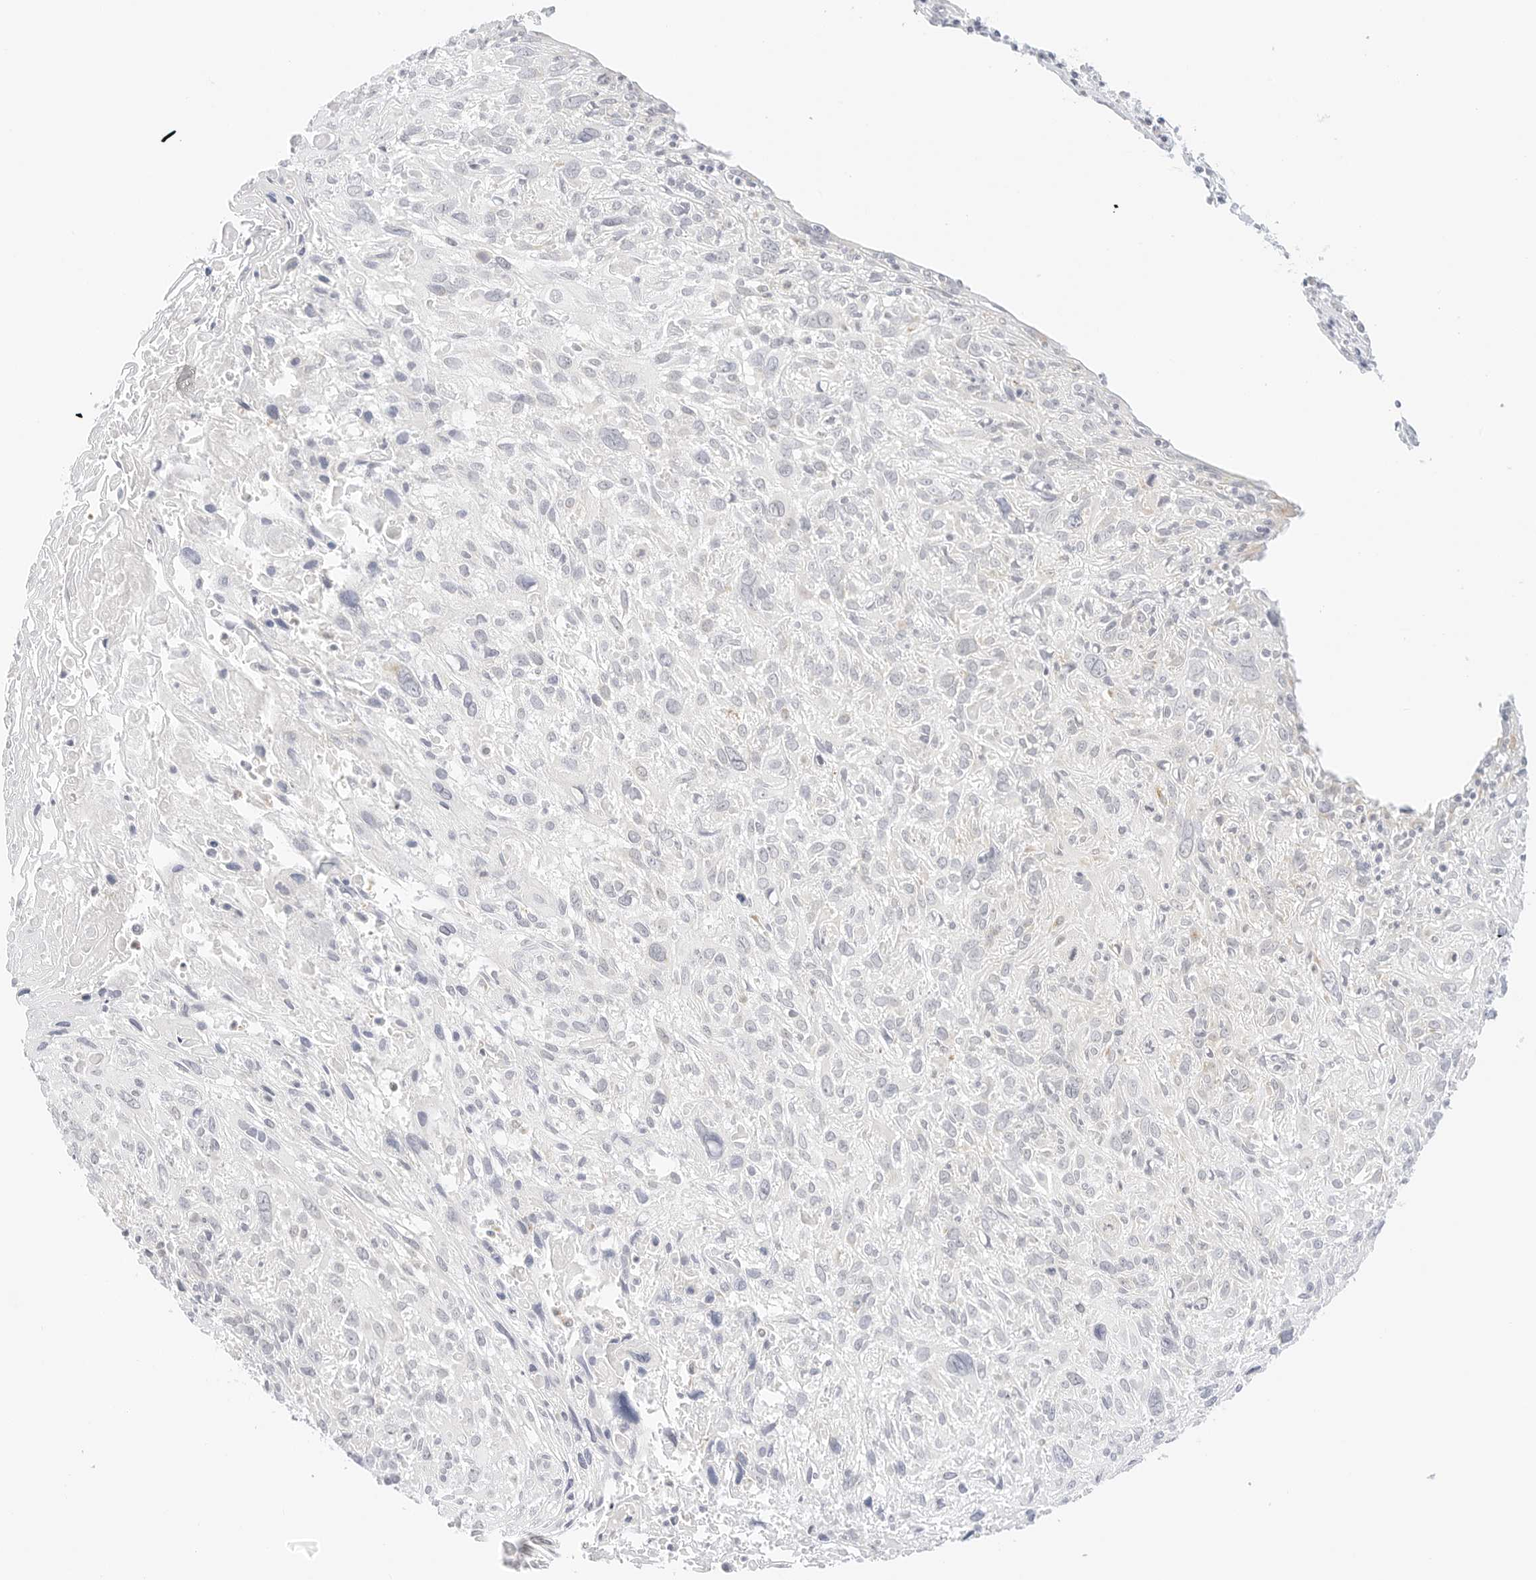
{"staining": {"intensity": "weak", "quantity": "<25%", "location": "cytoplasmic/membranous"}, "tissue": "cervical cancer", "cell_type": "Tumor cells", "image_type": "cancer", "snomed": [{"axis": "morphology", "description": "Squamous cell carcinoma, NOS"}, {"axis": "topography", "description": "Cervix"}], "caption": "High power microscopy photomicrograph of an immunohistochemistry (IHC) histopathology image of cervical cancer (squamous cell carcinoma), revealing no significant positivity in tumor cells.", "gene": "FH", "patient": {"sex": "female", "age": 51}}